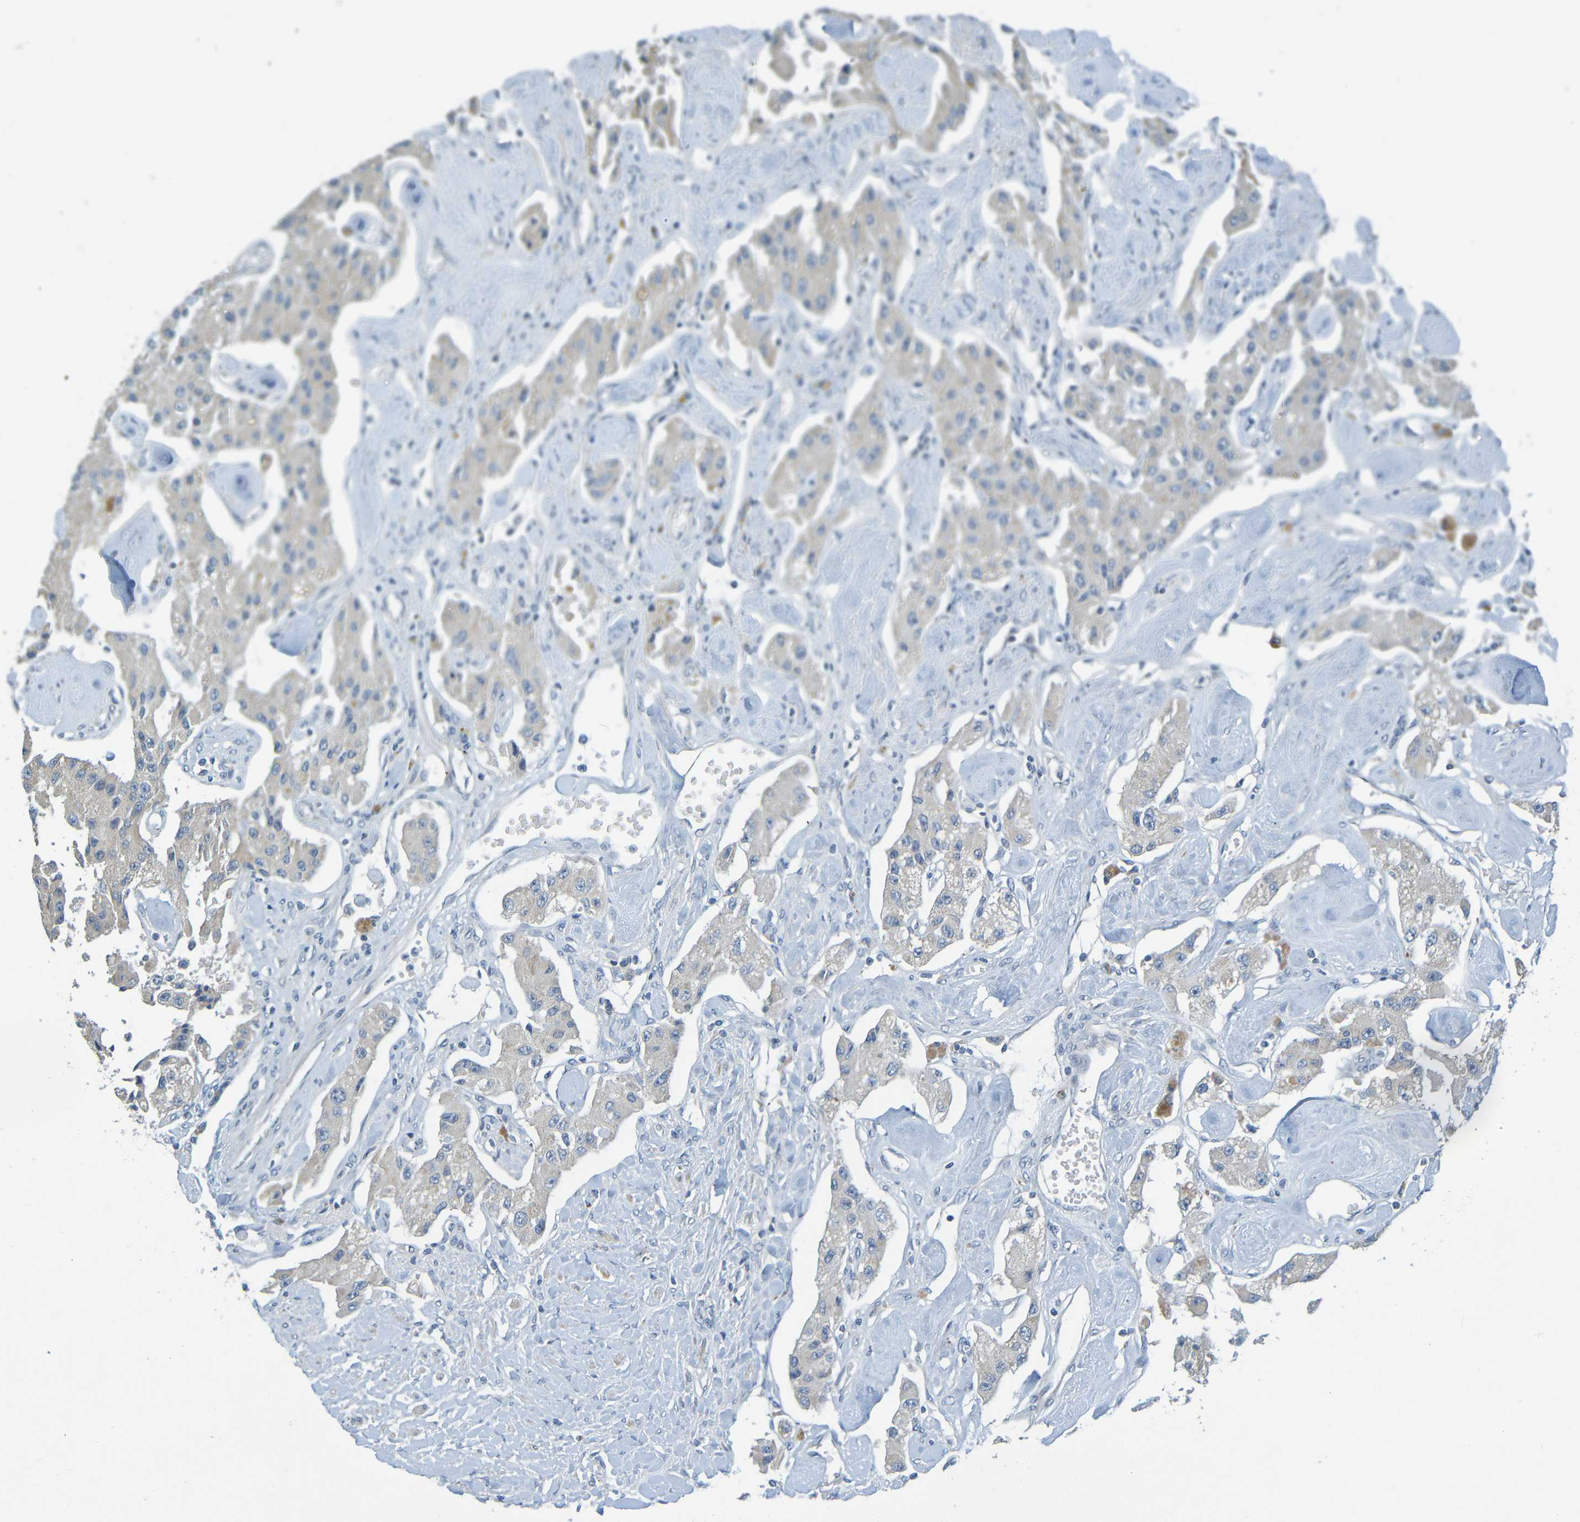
{"staining": {"intensity": "weak", "quantity": "<25%", "location": "cytoplasmic/membranous"}, "tissue": "carcinoid", "cell_type": "Tumor cells", "image_type": "cancer", "snomed": [{"axis": "morphology", "description": "Carcinoid, malignant, NOS"}, {"axis": "topography", "description": "Pancreas"}], "caption": "This is a image of IHC staining of carcinoid, which shows no expression in tumor cells.", "gene": "CYP4F2", "patient": {"sex": "male", "age": 41}}